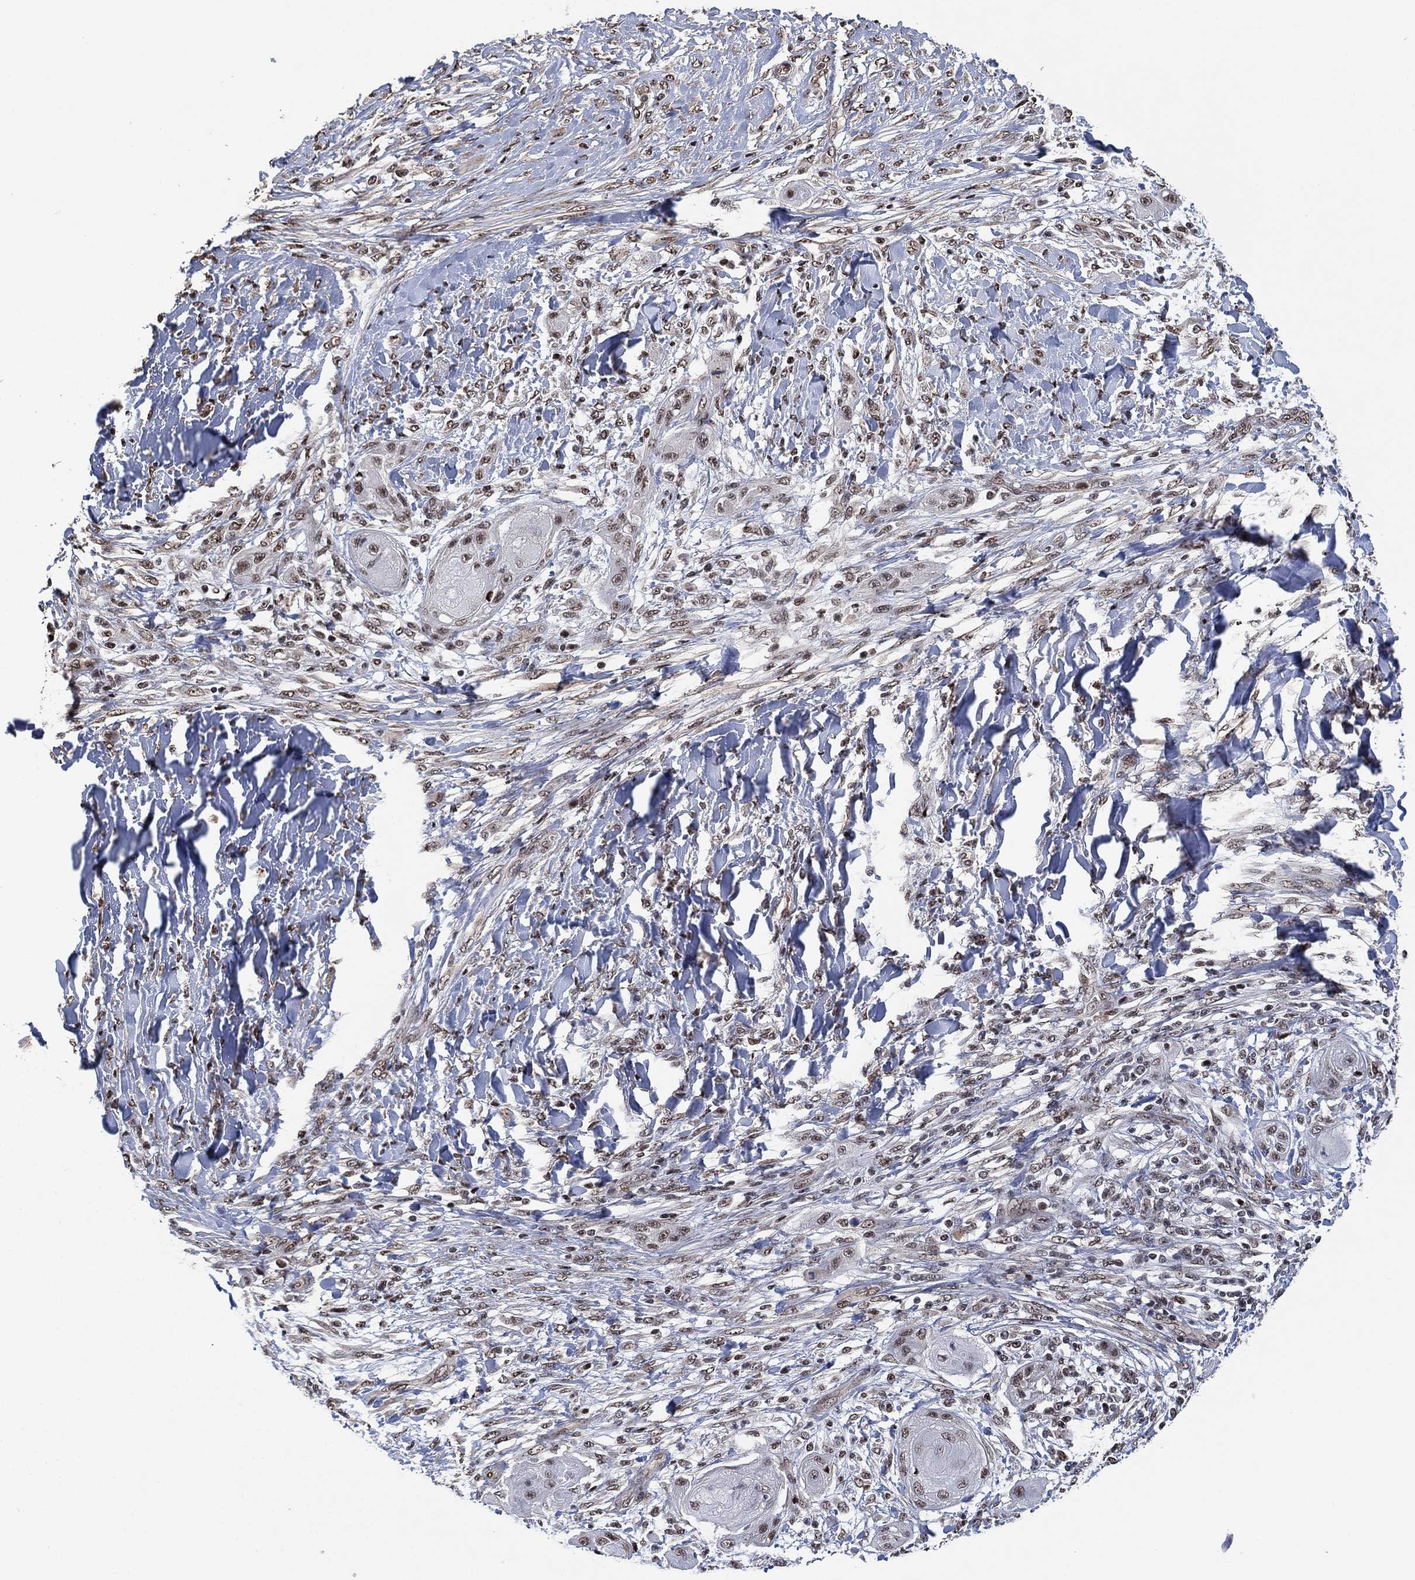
{"staining": {"intensity": "moderate", "quantity": "<25%", "location": "nuclear"}, "tissue": "skin cancer", "cell_type": "Tumor cells", "image_type": "cancer", "snomed": [{"axis": "morphology", "description": "Squamous cell carcinoma, NOS"}, {"axis": "topography", "description": "Skin"}], "caption": "High-power microscopy captured an immunohistochemistry histopathology image of squamous cell carcinoma (skin), revealing moderate nuclear staining in approximately <25% of tumor cells. (DAB (3,3'-diaminobenzidine) IHC, brown staining for protein, blue staining for nuclei).", "gene": "ZSCAN30", "patient": {"sex": "male", "age": 62}}